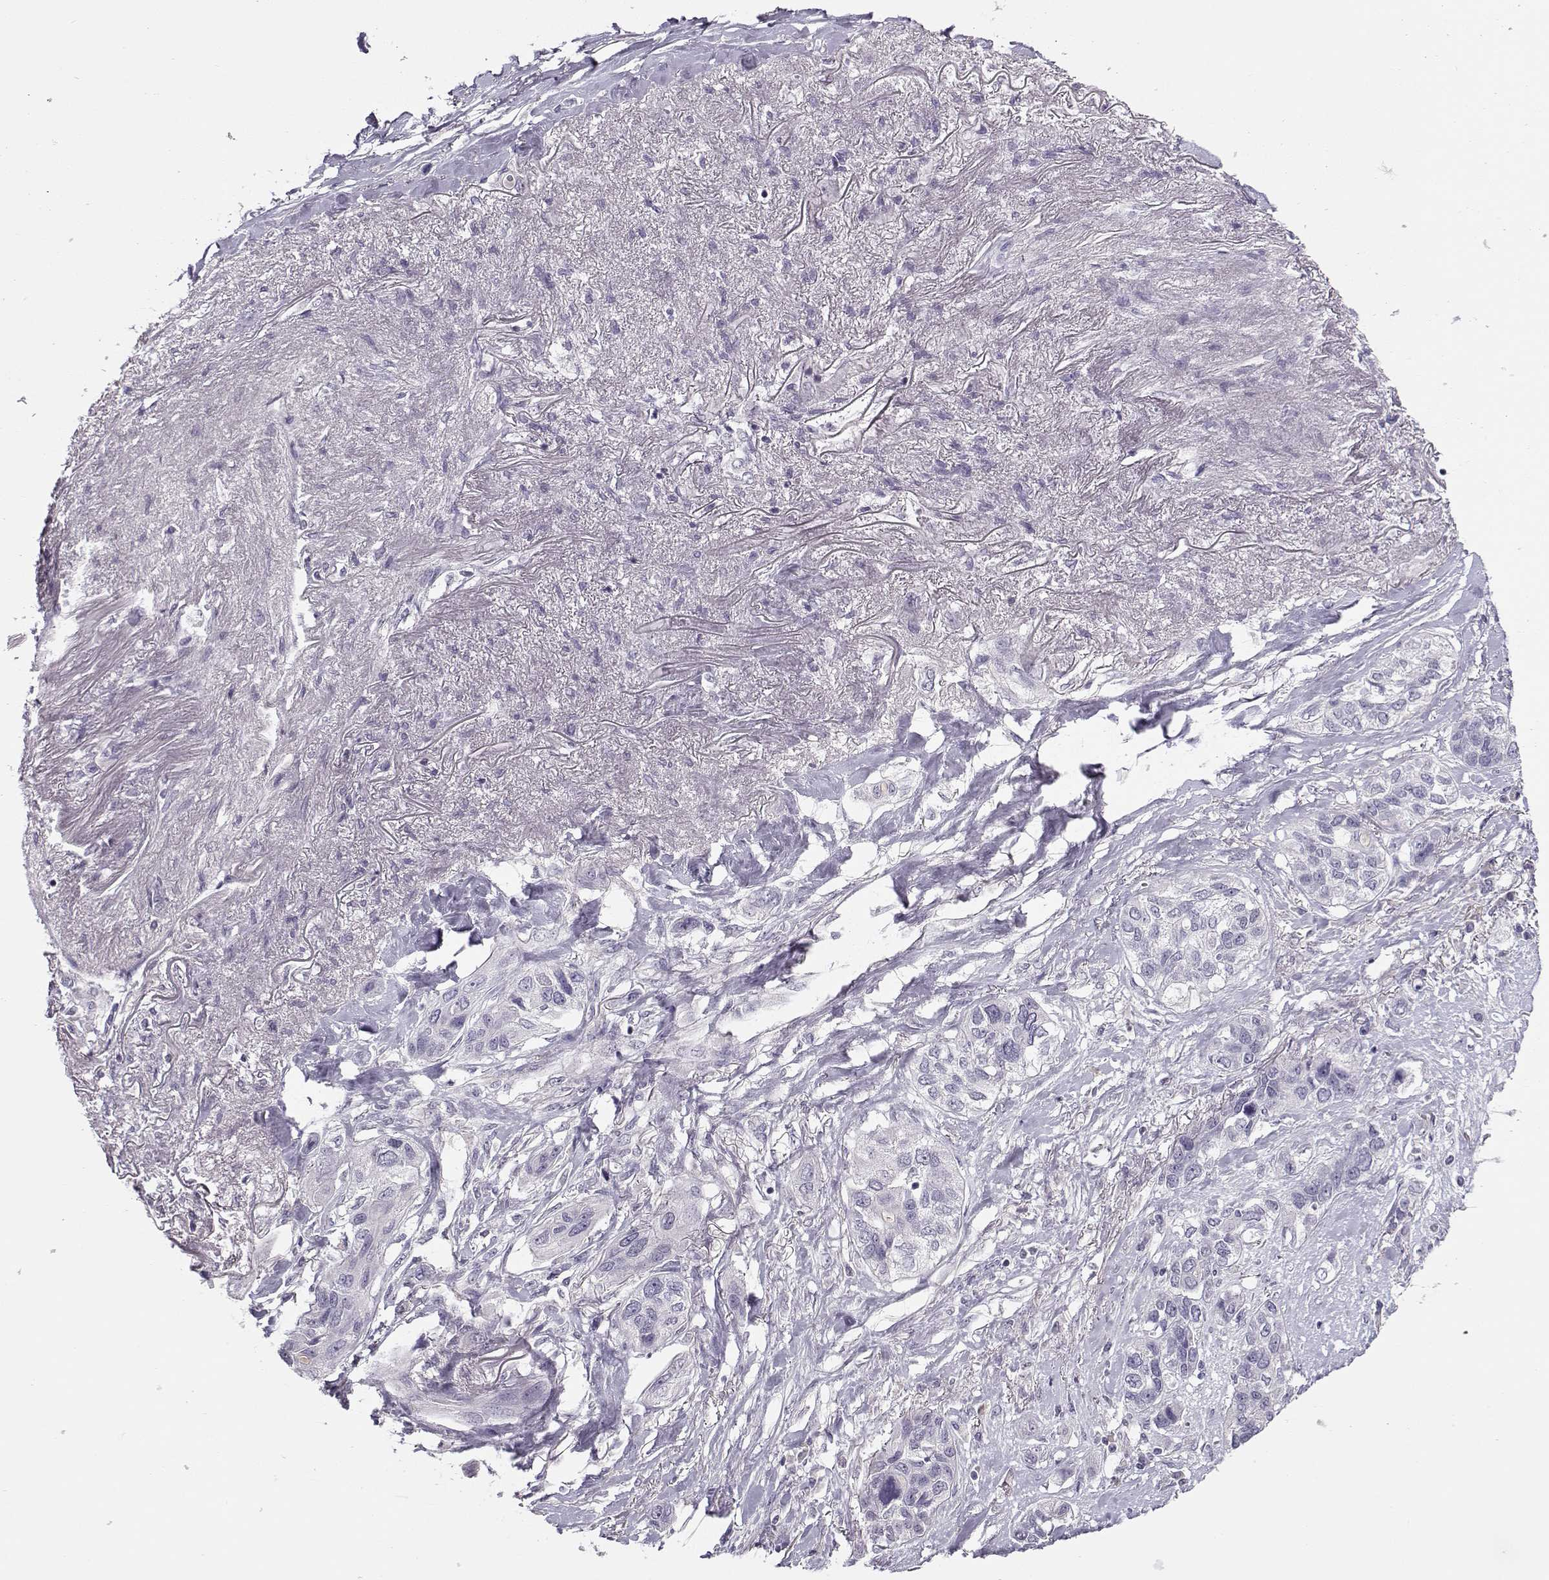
{"staining": {"intensity": "negative", "quantity": "none", "location": "none"}, "tissue": "lung cancer", "cell_type": "Tumor cells", "image_type": "cancer", "snomed": [{"axis": "morphology", "description": "Squamous cell carcinoma, NOS"}, {"axis": "topography", "description": "Lung"}], "caption": "Human squamous cell carcinoma (lung) stained for a protein using IHC shows no staining in tumor cells.", "gene": "TMEM145", "patient": {"sex": "female", "age": 70}}